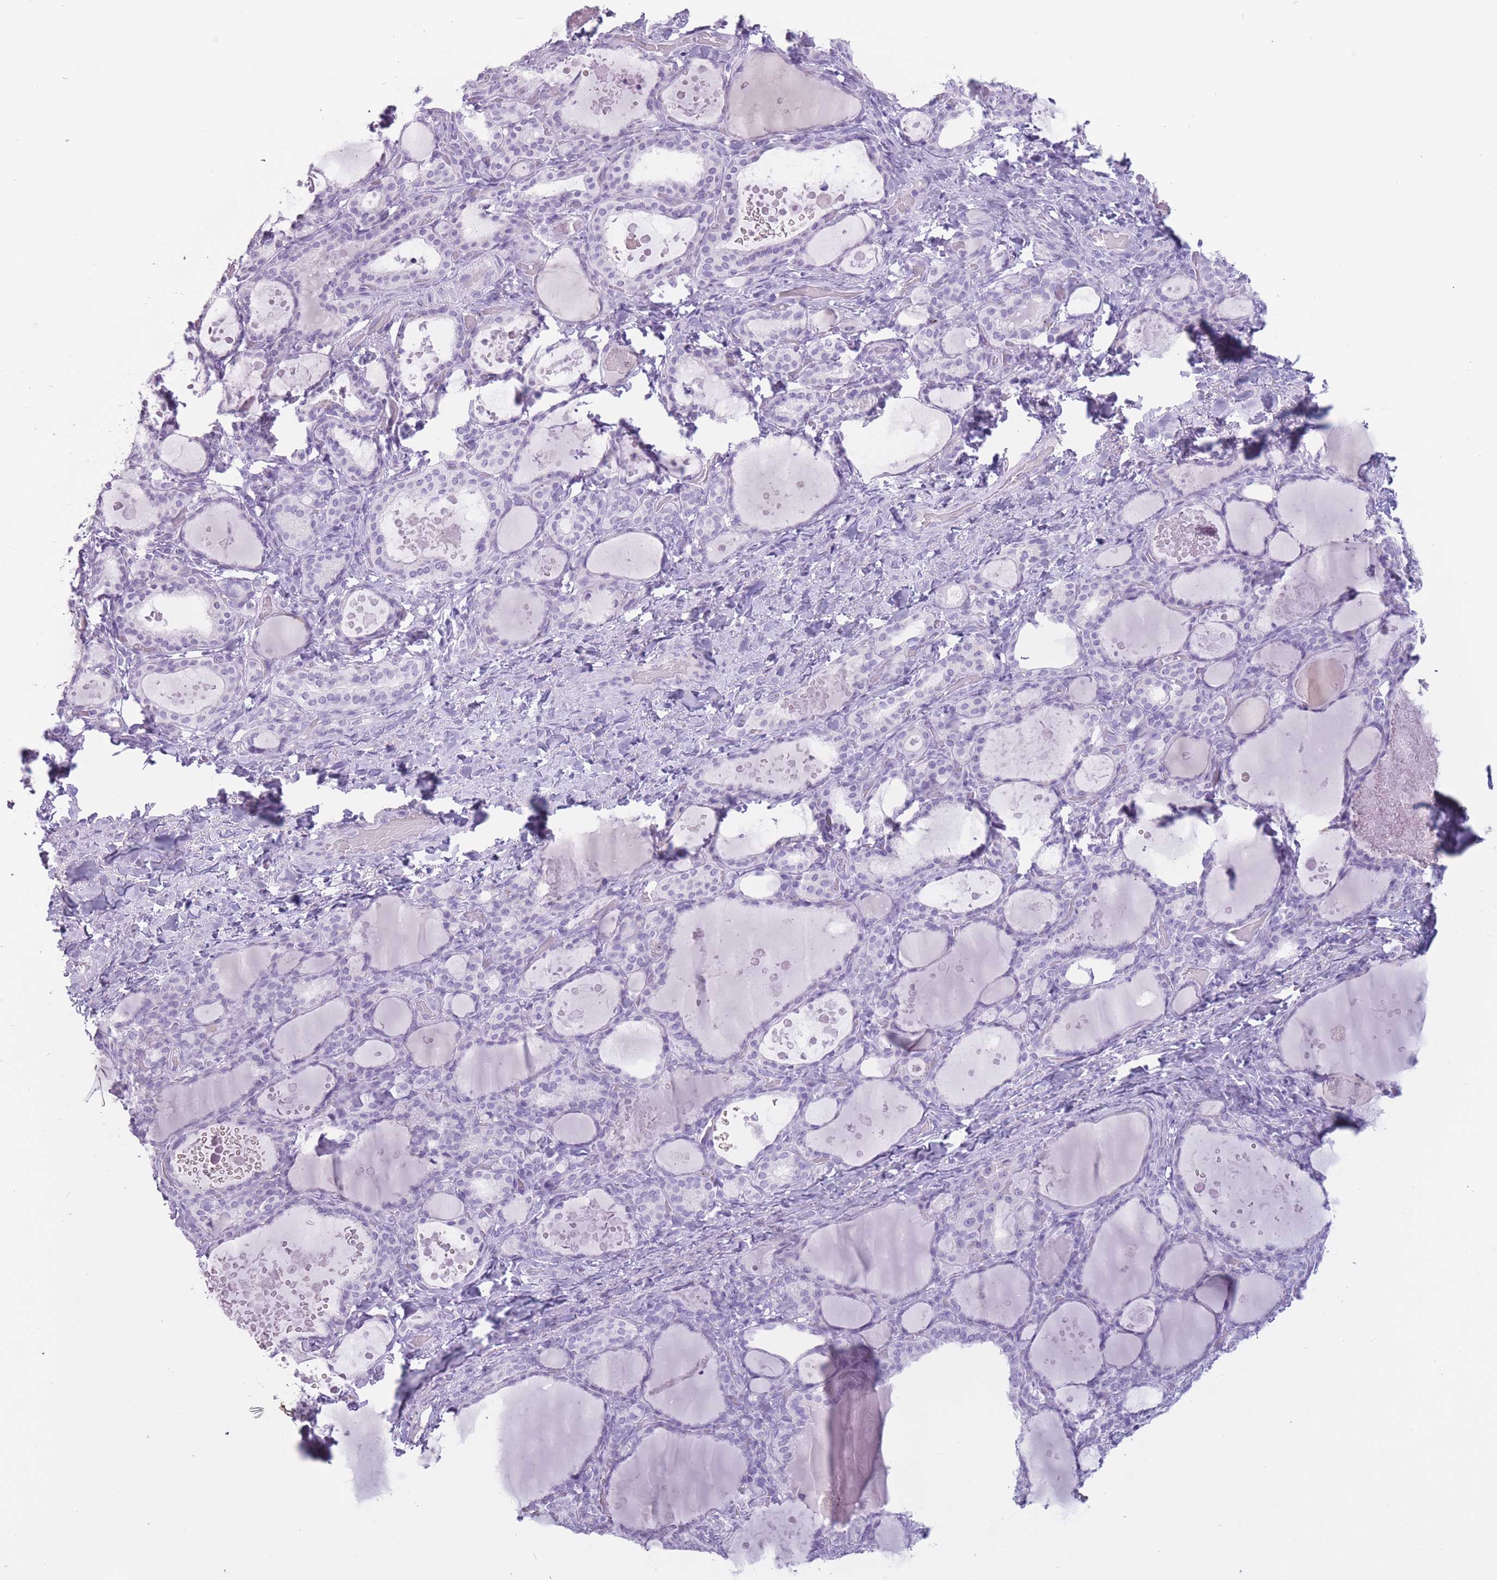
{"staining": {"intensity": "negative", "quantity": "none", "location": "none"}, "tissue": "thyroid gland", "cell_type": "Glandular cells", "image_type": "normal", "snomed": [{"axis": "morphology", "description": "Normal tissue, NOS"}, {"axis": "topography", "description": "Thyroid gland"}], "caption": "The immunohistochemistry micrograph has no significant positivity in glandular cells of thyroid gland. The staining is performed using DAB (3,3'-diaminobenzidine) brown chromogen with nuclei counter-stained in using hematoxylin.", "gene": "PNMA3", "patient": {"sex": "female", "age": 46}}